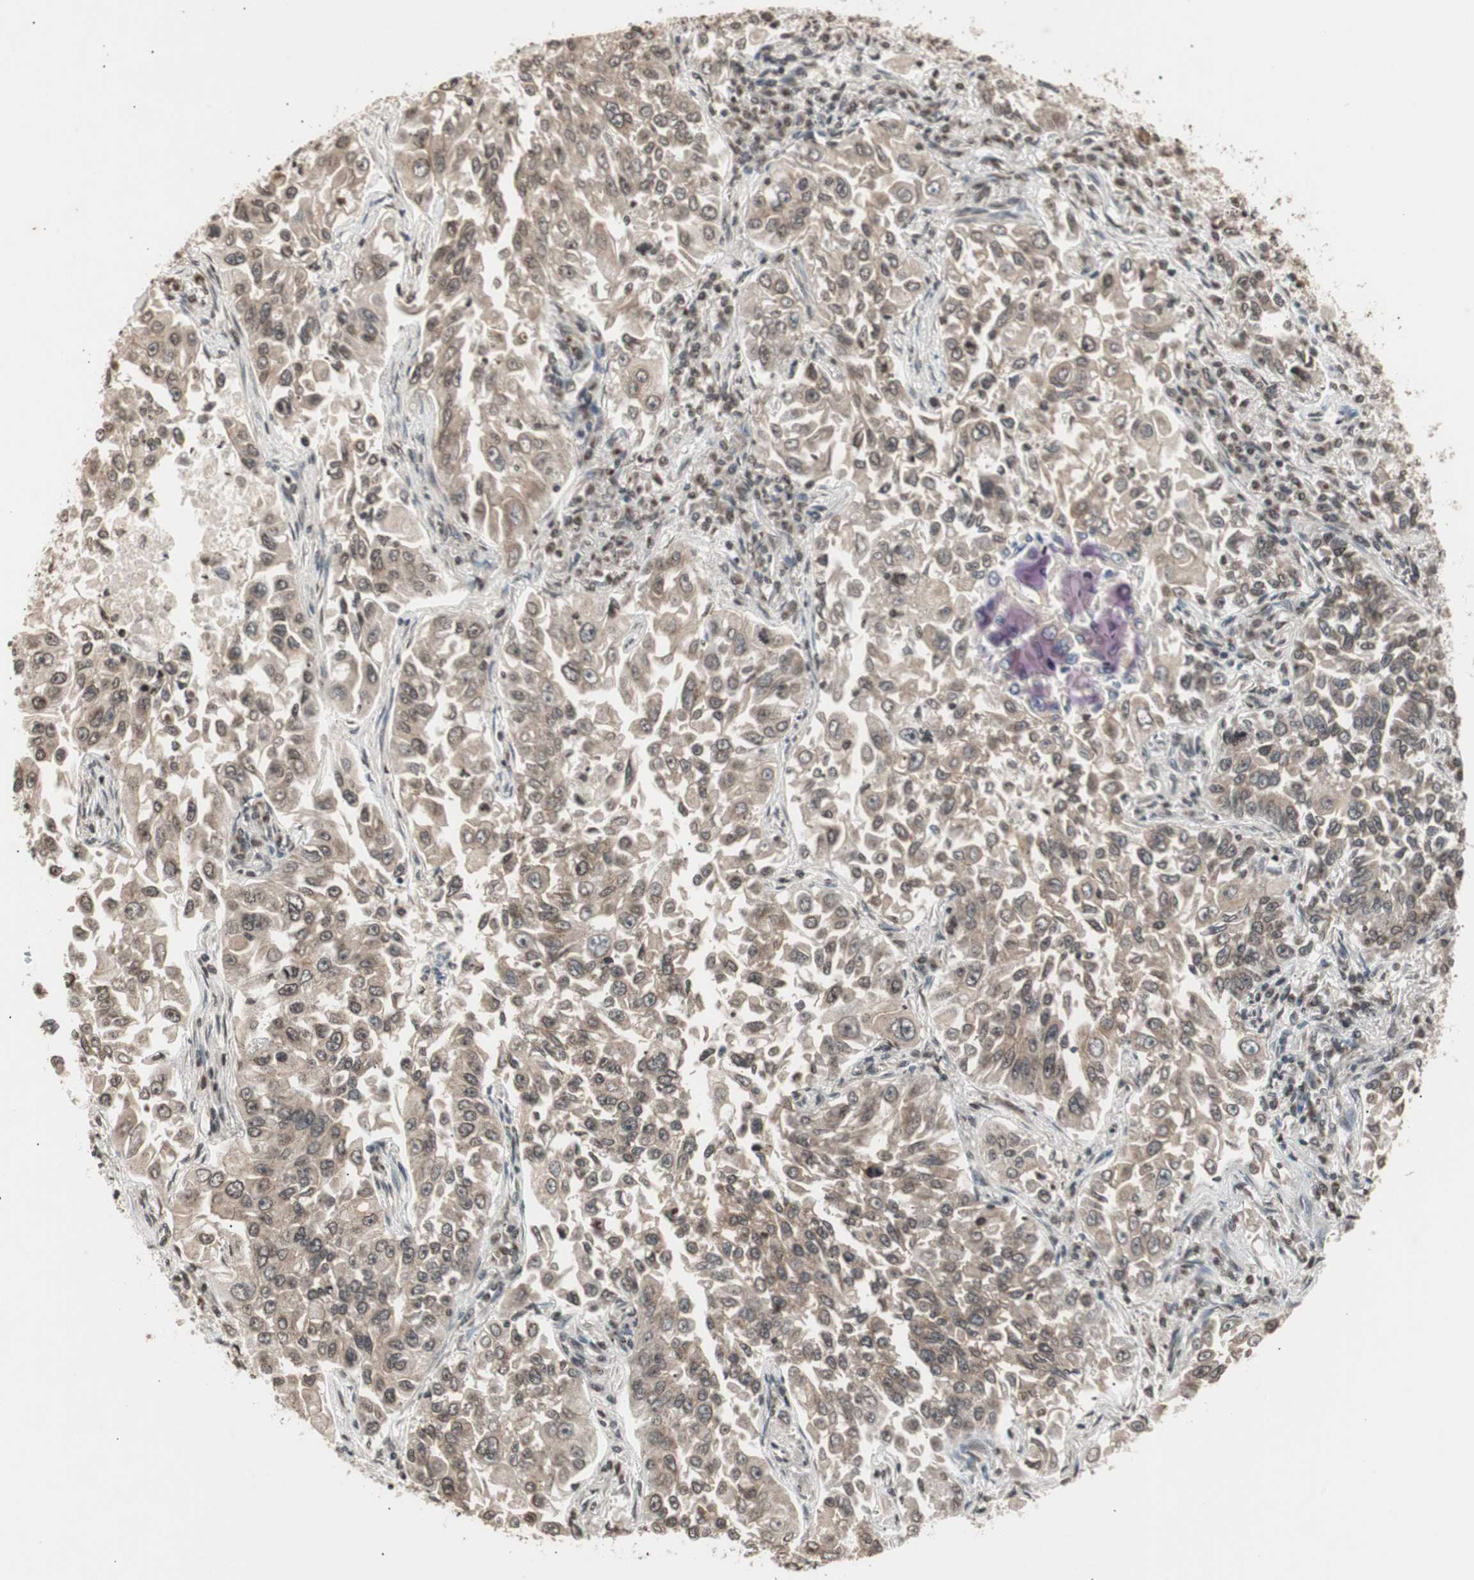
{"staining": {"intensity": "moderate", "quantity": ">75%", "location": "cytoplasmic/membranous"}, "tissue": "lung cancer", "cell_type": "Tumor cells", "image_type": "cancer", "snomed": [{"axis": "morphology", "description": "Adenocarcinoma, NOS"}, {"axis": "topography", "description": "Lung"}], "caption": "Moderate cytoplasmic/membranous staining for a protein is seen in approximately >75% of tumor cells of lung cancer (adenocarcinoma) using immunohistochemistry.", "gene": "ZFC3H1", "patient": {"sex": "male", "age": 84}}